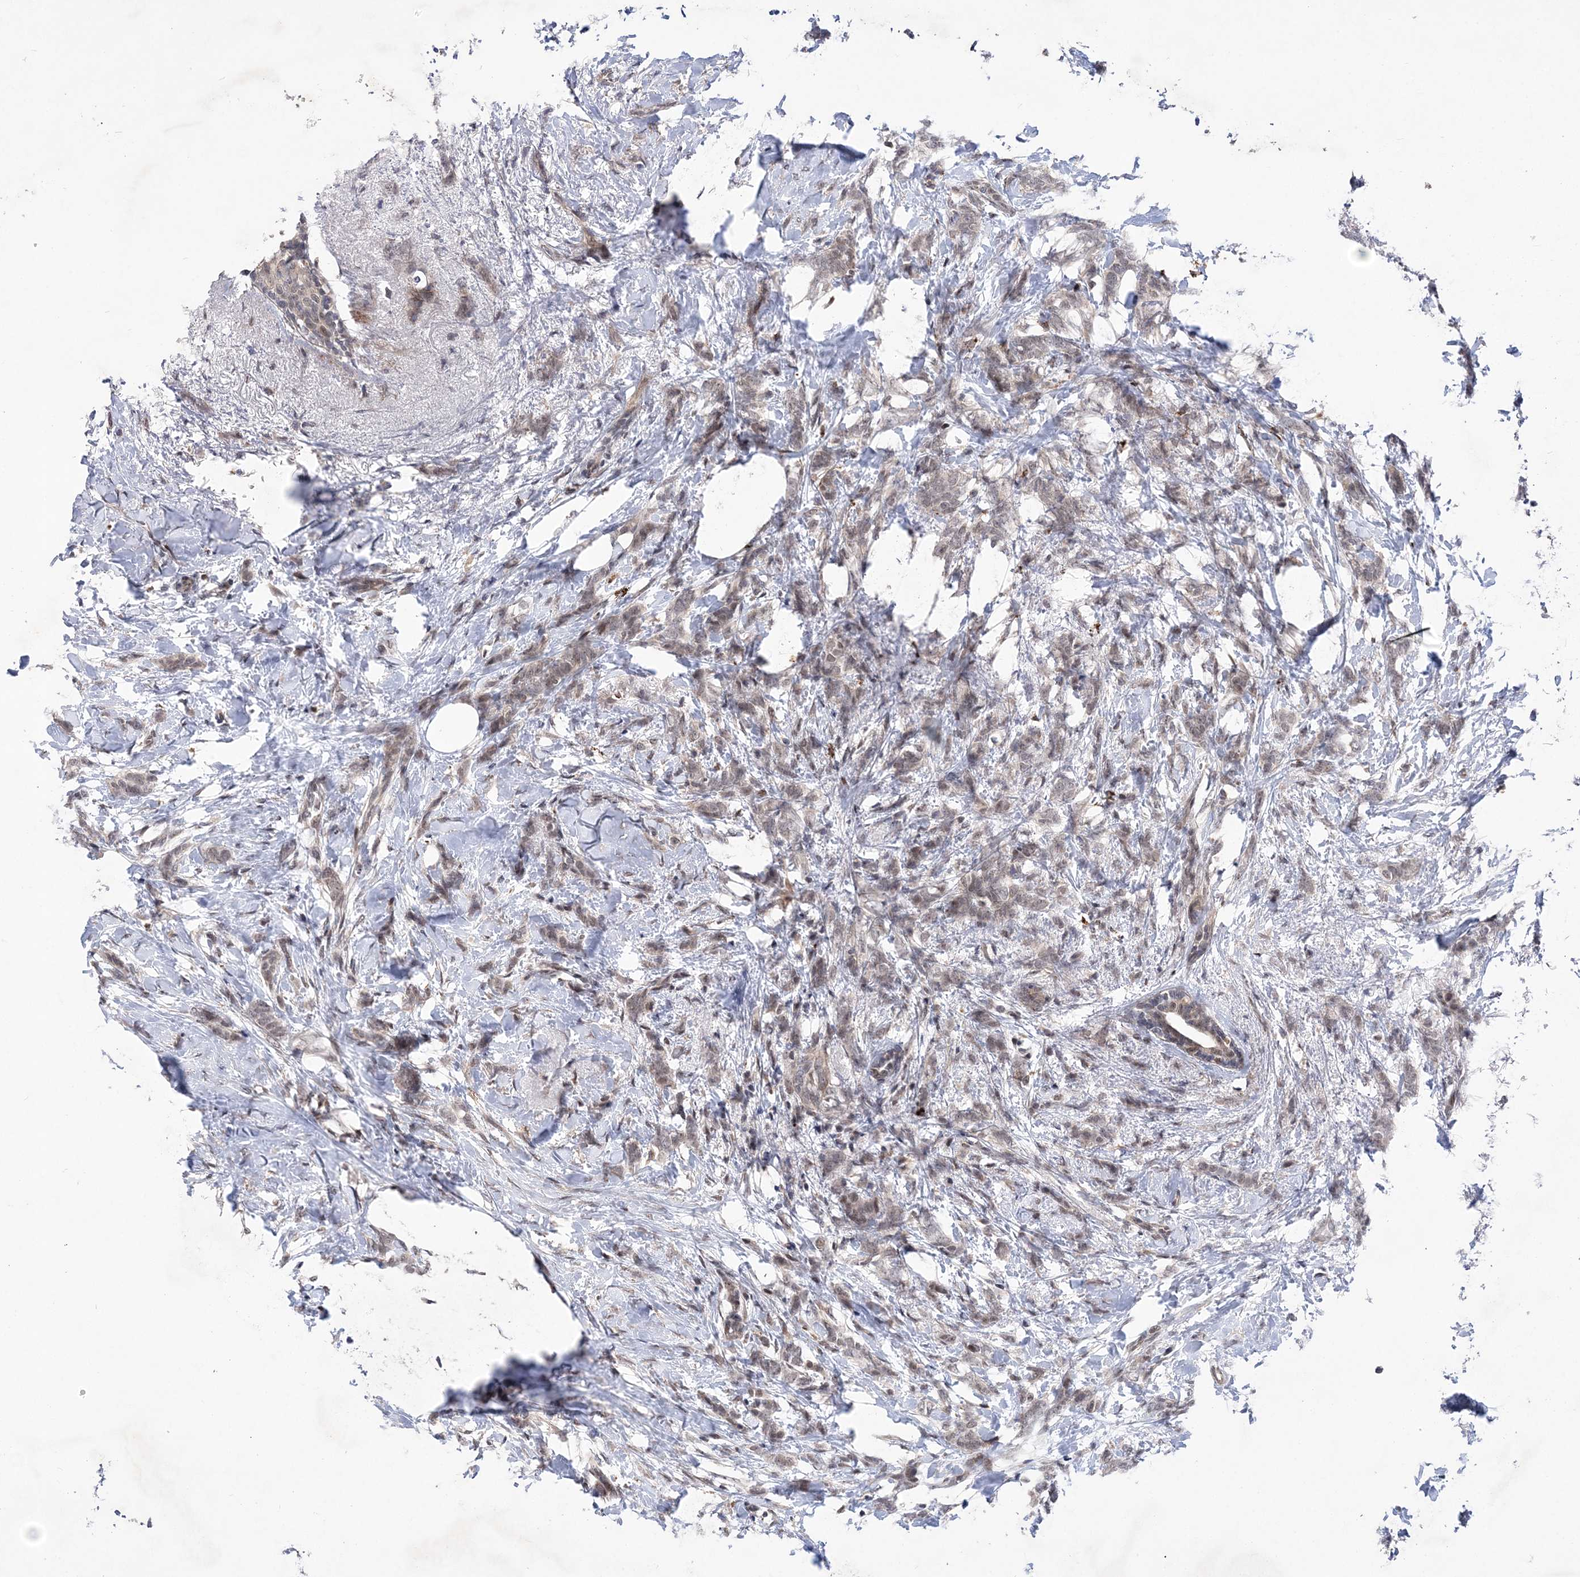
{"staining": {"intensity": "weak", "quantity": "25%-75%", "location": "nuclear"}, "tissue": "breast cancer", "cell_type": "Tumor cells", "image_type": "cancer", "snomed": [{"axis": "morphology", "description": "Lobular carcinoma, in situ"}, {"axis": "morphology", "description": "Lobular carcinoma"}, {"axis": "topography", "description": "Breast"}], "caption": "A brown stain highlights weak nuclear expression of a protein in lobular carcinoma in situ (breast) tumor cells.", "gene": "BOD1L1", "patient": {"sex": "female", "age": 41}}